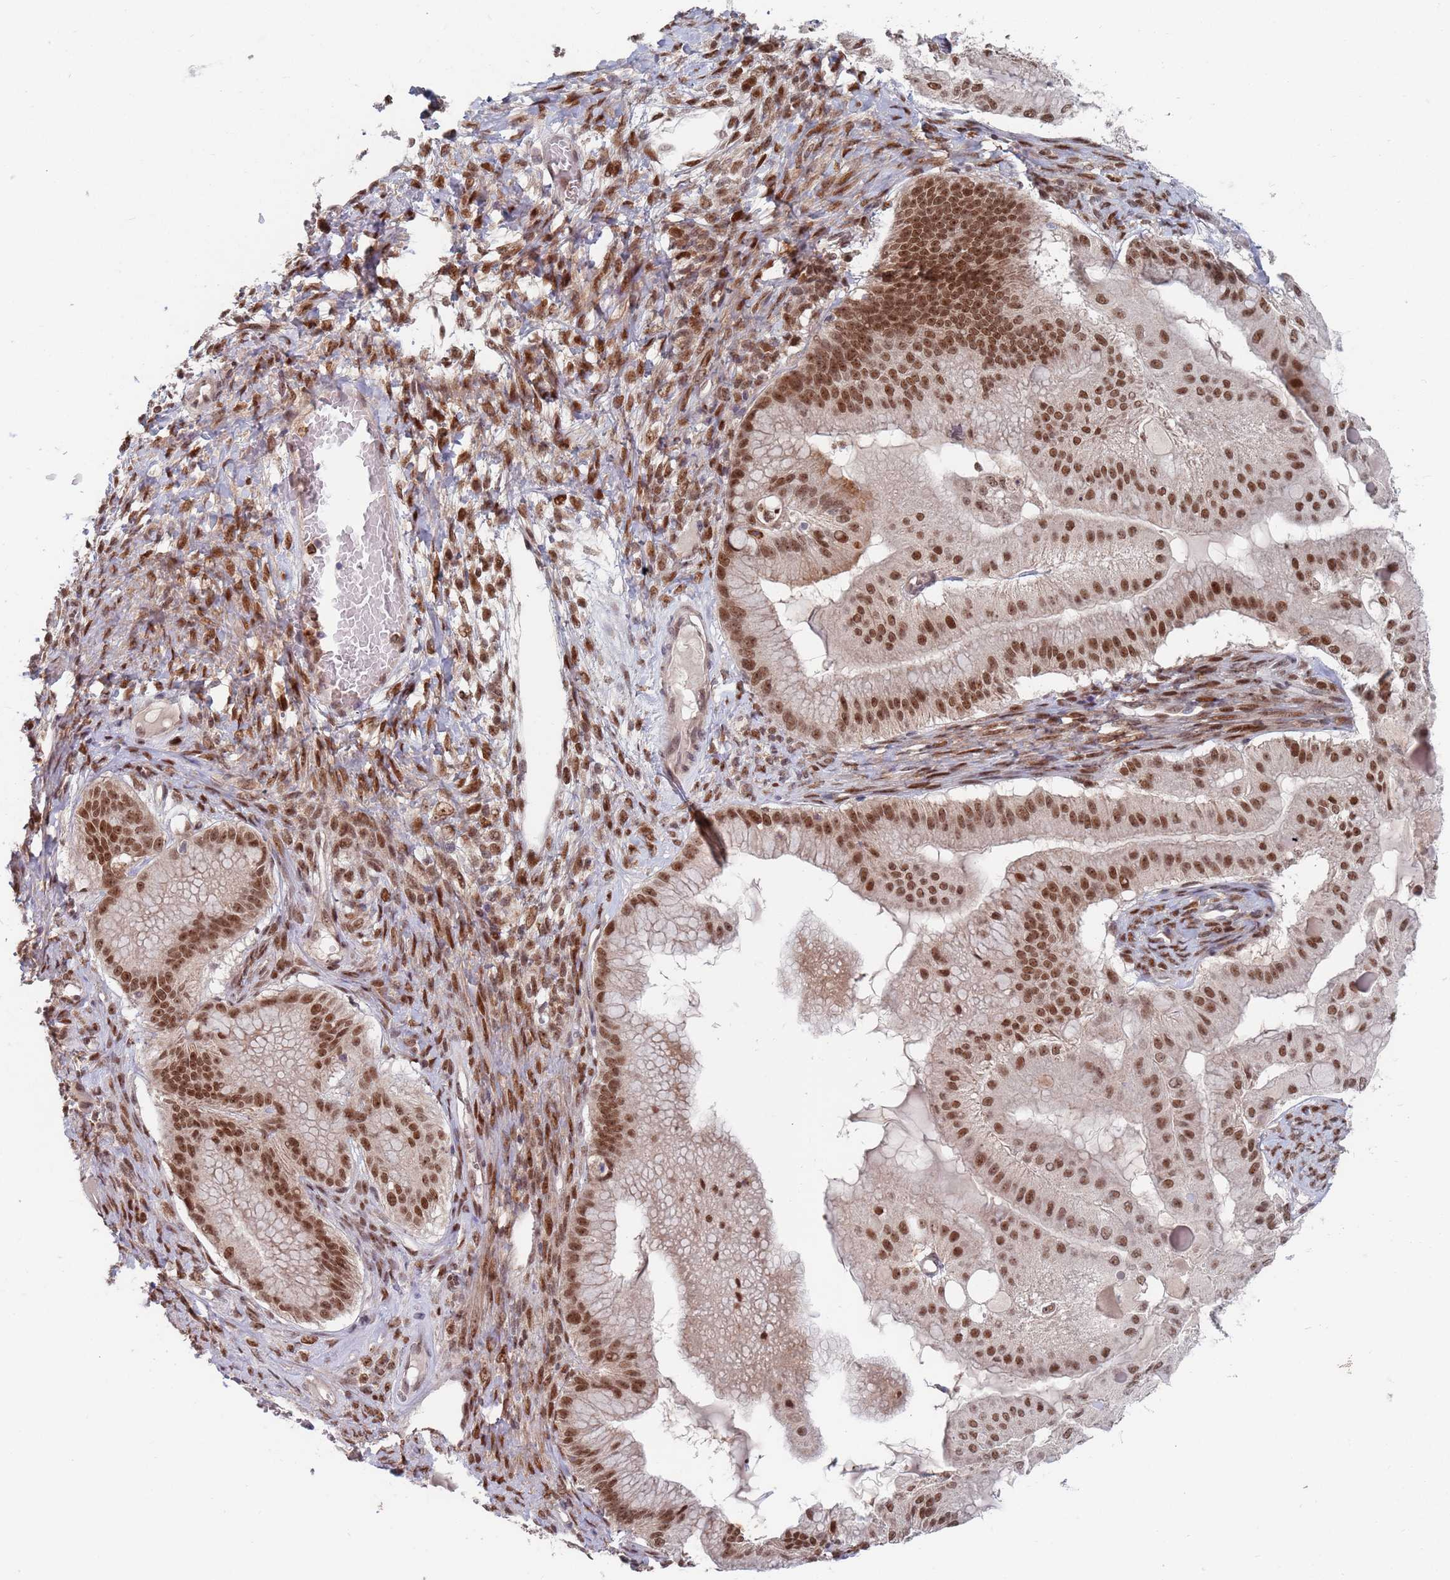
{"staining": {"intensity": "moderate", "quantity": ">75%", "location": "nuclear"}, "tissue": "ovarian cancer", "cell_type": "Tumor cells", "image_type": "cancer", "snomed": [{"axis": "morphology", "description": "Cystadenocarcinoma, mucinous, NOS"}, {"axis": "topography", "description": "Ovary"}], "caption": "High-magnification brightfield microscopy of ovarian cancer stained with DAB (brown) and counterstained with hematoxylin (blue). tumor cells exhibit moderate nuclear positivity is appreciated in approximately>75% of cells.", "gene": "RPP25", "patient": {"sex": "female", "age": 61}}